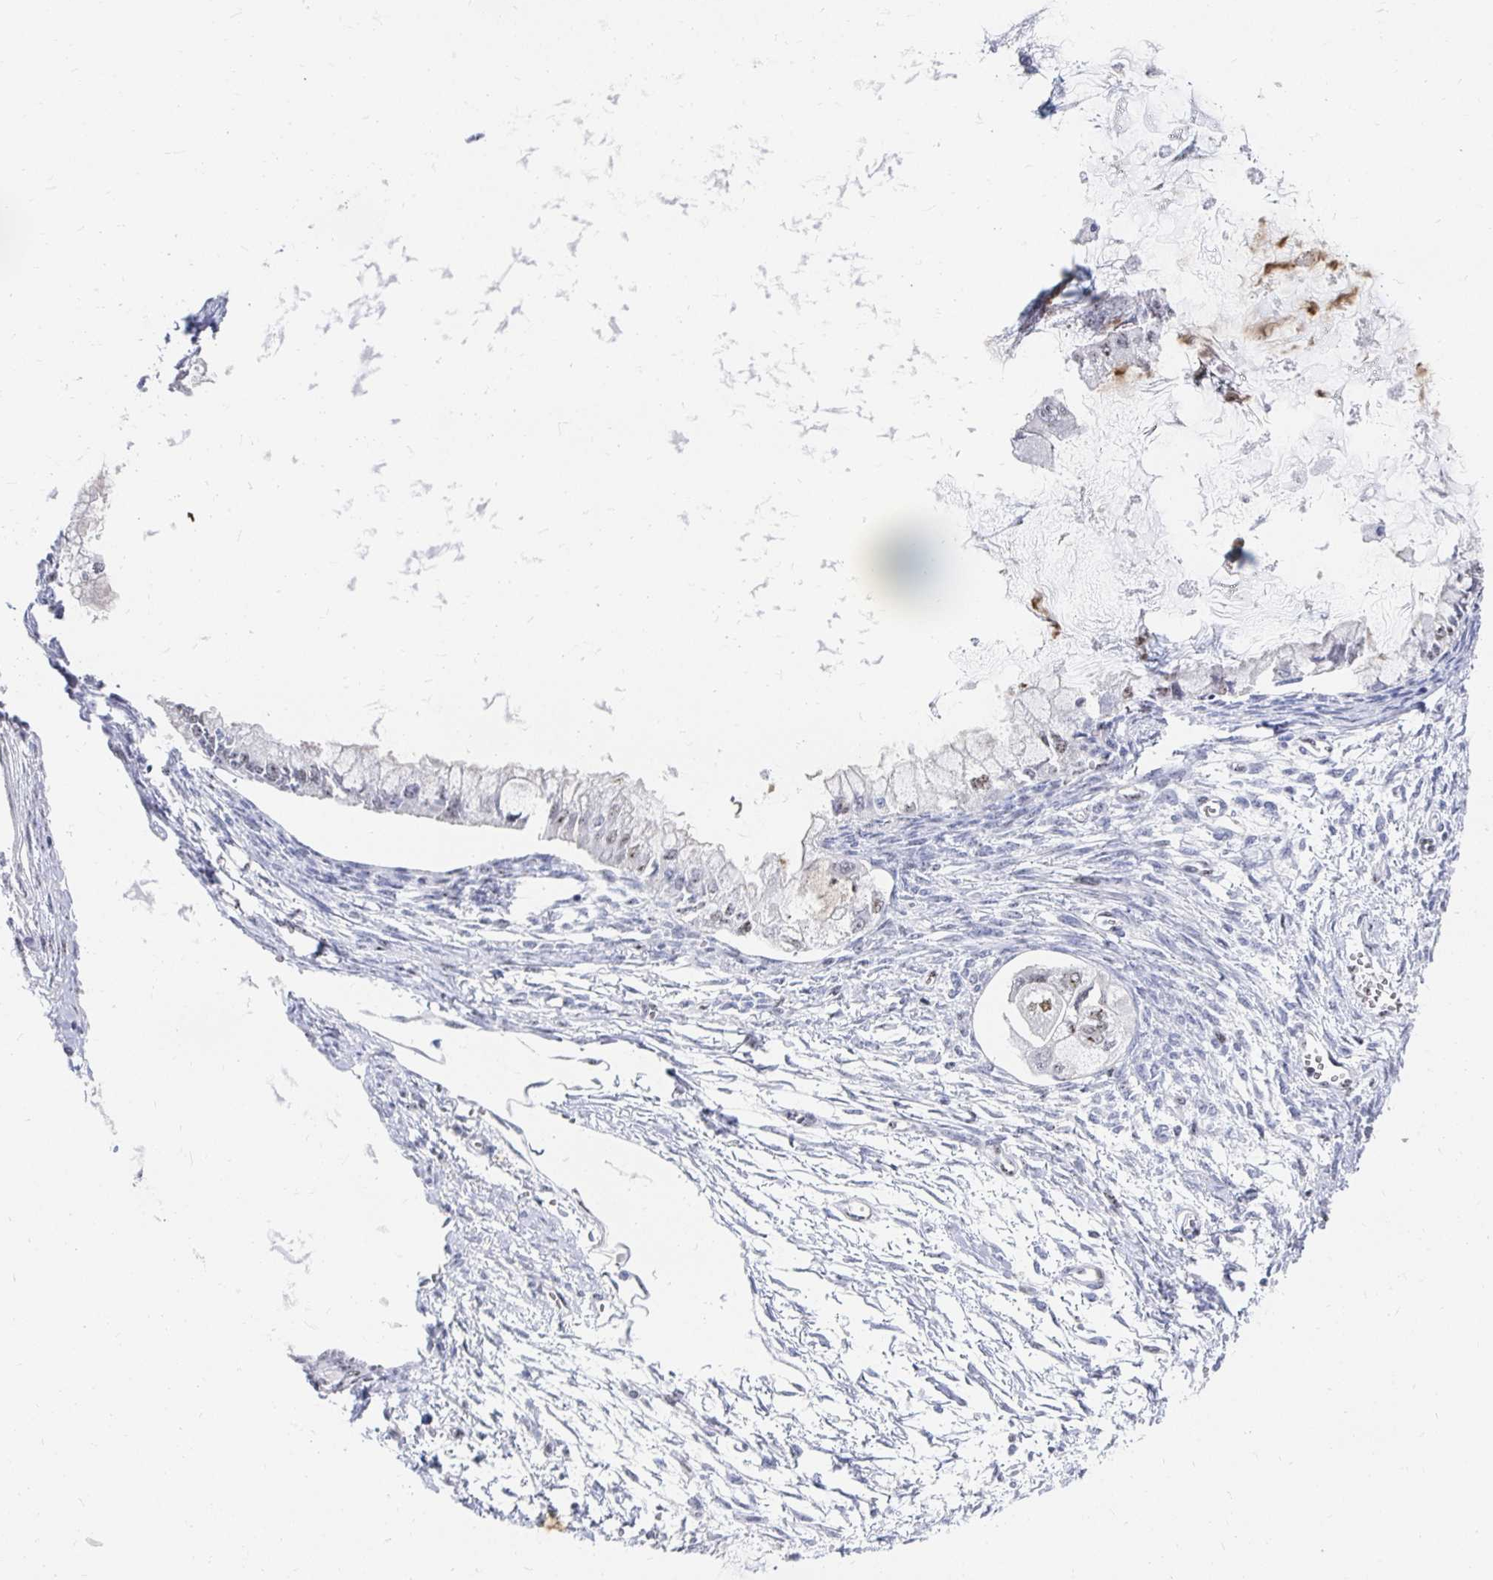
{"staining": {"intensity": "weak", "quantity": "<25%", "location": "nuclear"}, "tissue": "ovarian cancer", "cell_type": "Tumor cells", "image_type": "cancer", "snomed": [{"axis": "morphology", "description": "Cystadenocarcinoma, mucinous, NOS"}, {"axis": "topography", "description": "Ovary"}], "caption": "DAB (3,3'-diaminobenzidine) immunohistochemical staining of ovarian mucinous cystadenocarcinoma displays no significant positivity in tumor cells. Brightfield microscopy of IHC stained with DAB (3,3'-diaminobenzidine) (brown) and hematoxylin (blue), captured at high magnification.", "gene": "CLIC3", "patient": {"sex": "female", "age": 34}}